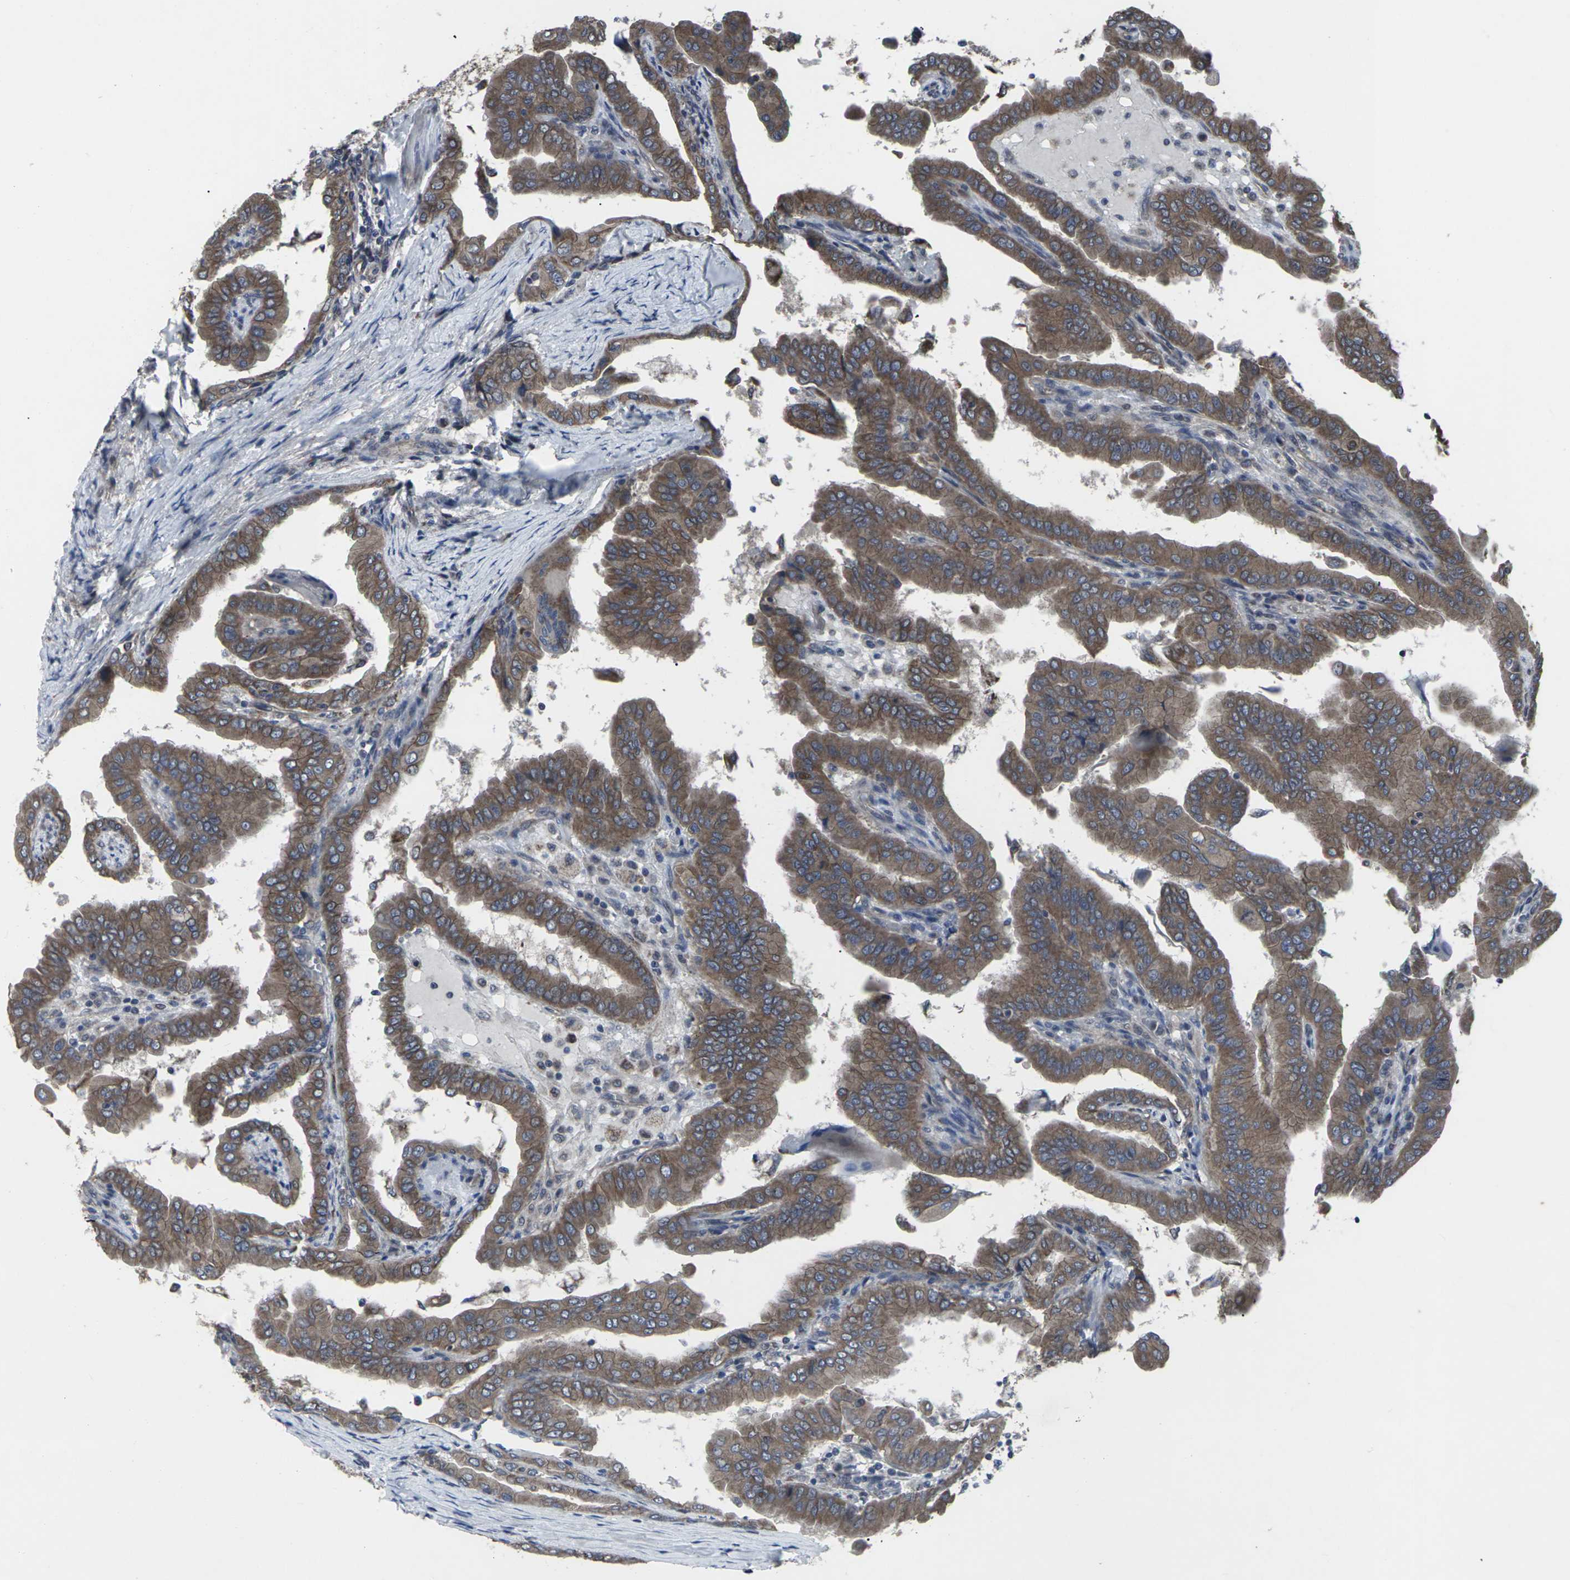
{"staining": {"intensity": "moderate", "quantity": ">75%", "location": "cytoplasmic/membranous"}, "tissue": "thyroid cancer", "cell_type": "Tumor cells", "image_type": "cancer", "snomed": [{"axis": "morphology", "description": "Papillary adenocarcinoma, NOS"}, {"axis": "topography", "description": "Thyroid gland"}], "caption": "An IHC photomicrograph of neoplastic tissue is shown. Protein staining in brown labels moderate cytoplasmic/membranous positivity in thyroid cancer within tumor cells. The staining was performed using DAB (3,3'-diaminobenzidine), with brown indicating positive protein expression. Nuclei are stained blue with hematoxylin.", "gene": "MAPKAPK2", "patient": {"sex": "male", "age": 33}}